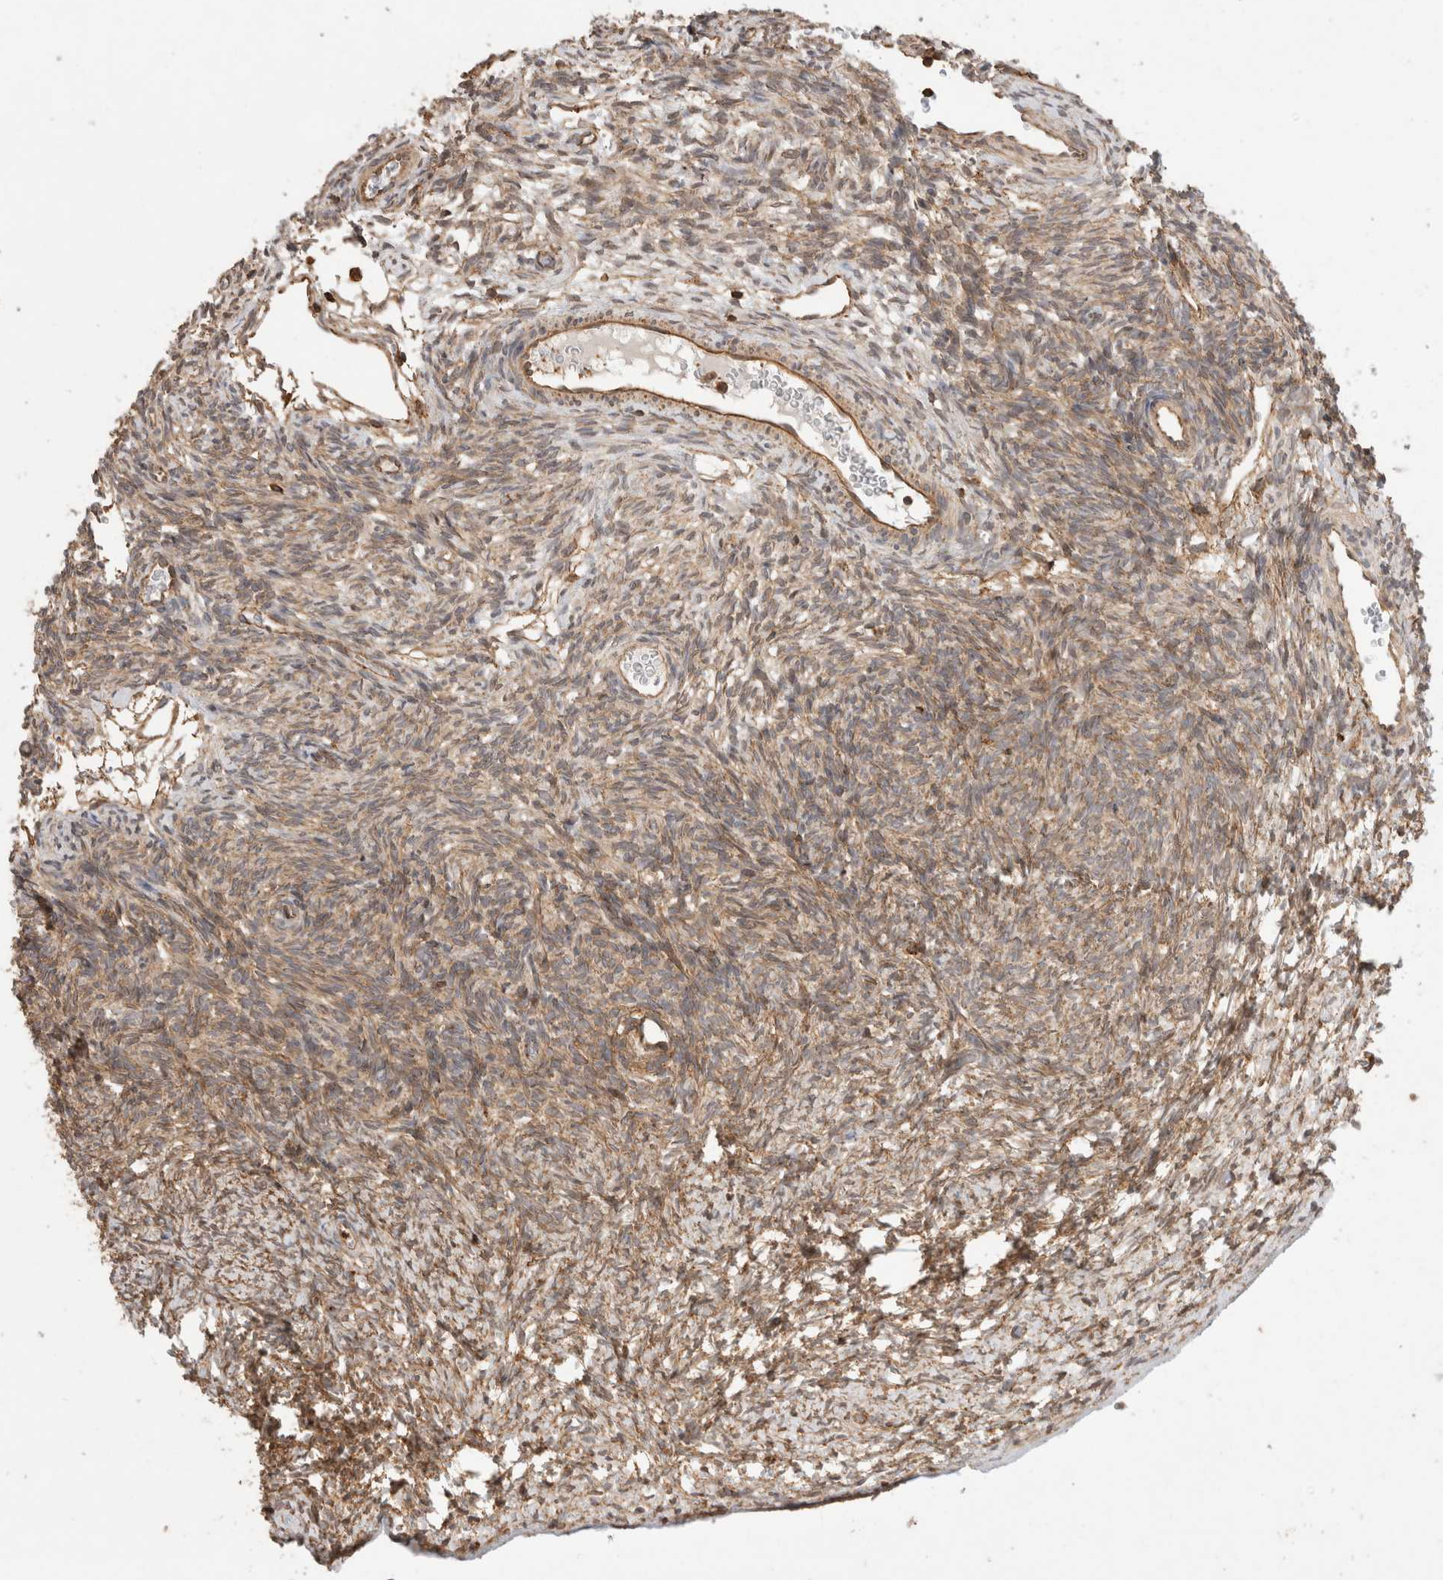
{"staining": {"intensity": "strong", "quantity": "25%-75%", "location": "cytoplasmic/membranous"}, "tissue": "ovary", "cell_type": "Follicle cells", "image_type": "normal", "snomed": [{"axis": "morphology", "description": "Normal tissue, NOS"}, {"axis": "topography", "description": "Ovary"}], "caption": "High-power microscopy captured an IHC photomicrograph of normal ovary, revealing strong cytoplasmic/membranous expression in approximately 25%-75% of follicle cells. (Brightfield microscopy of DAB IHC at high magnification).", "gene": "IMMP2L", "patient": {"sex": "female", "age": 34}}